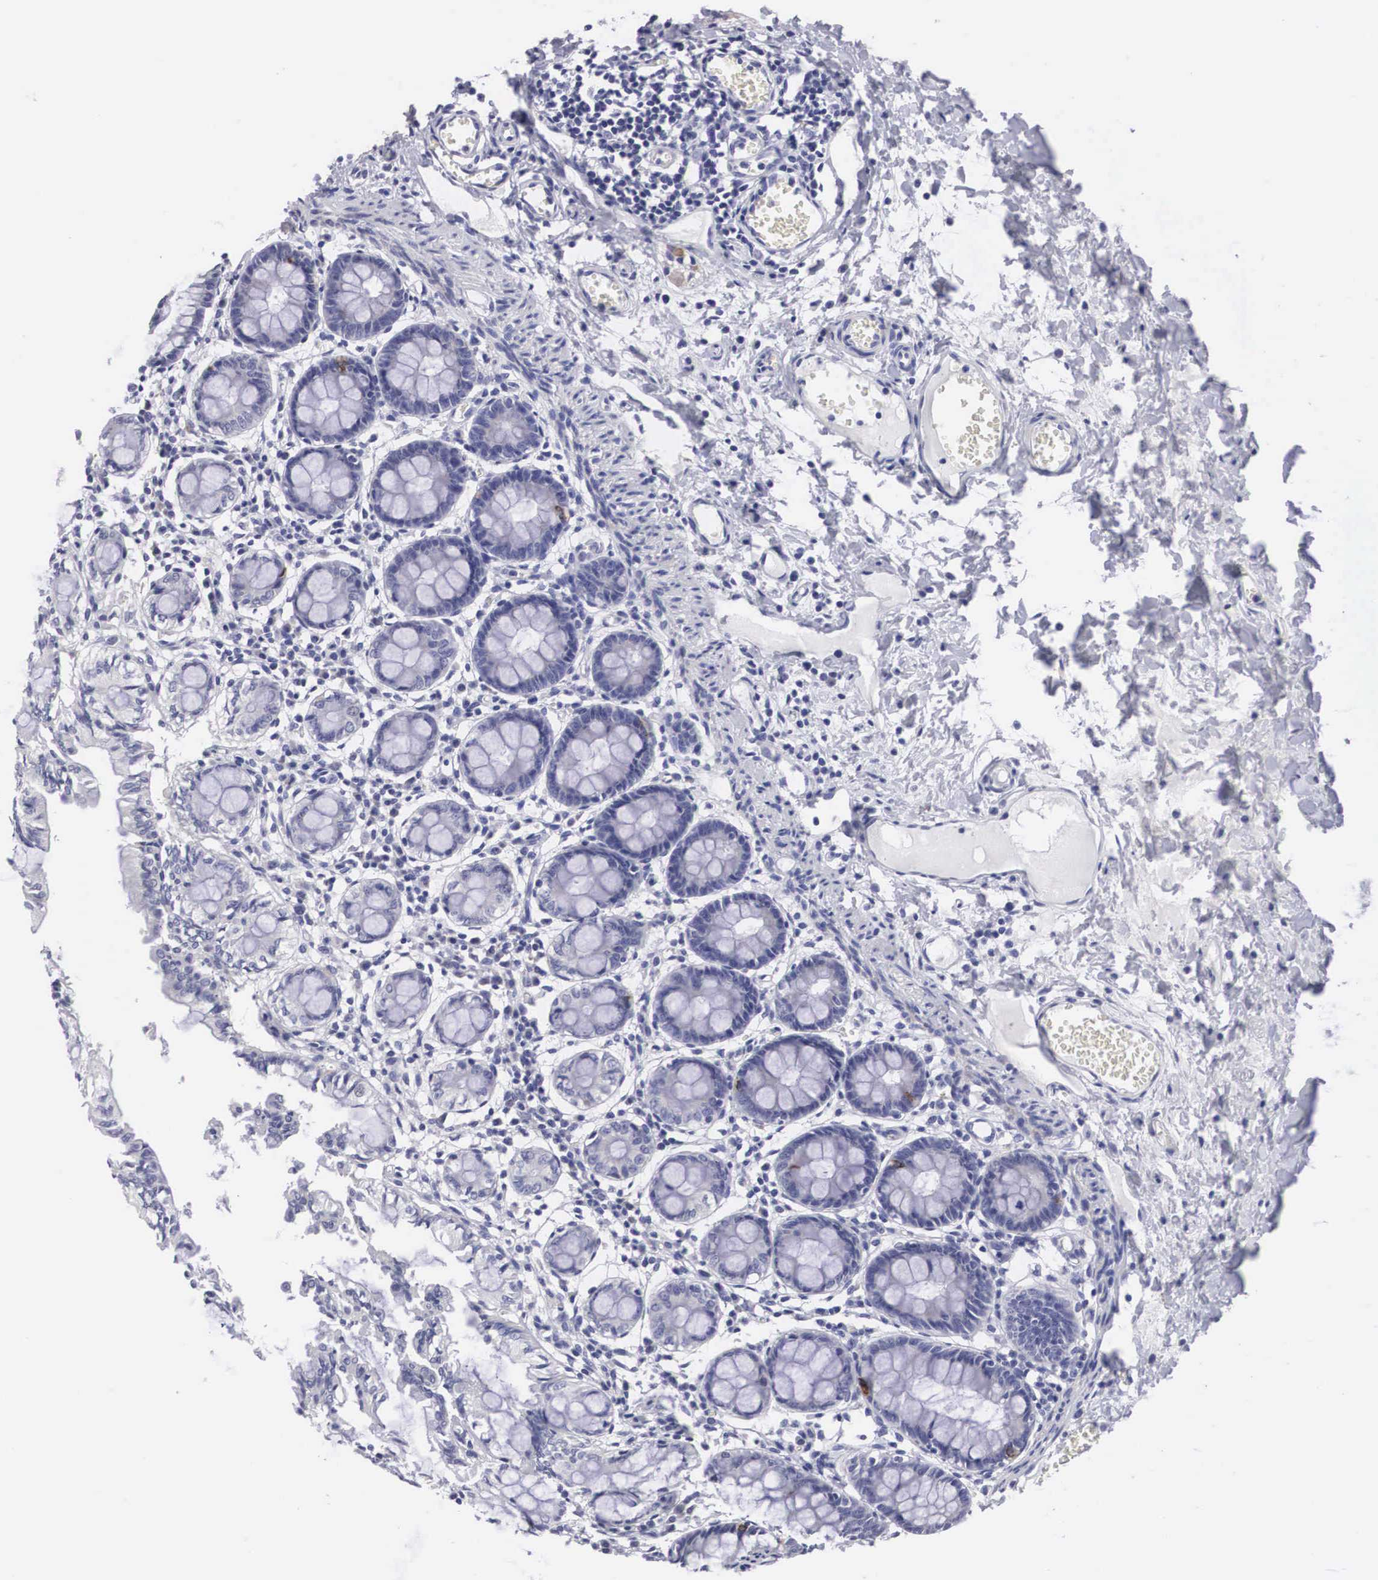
{"staining": {"intensity": "negative", "quantity": "none", "location": "none"}, "tissue": "colon", "cell_type": "Endothelial cells", "image_type": "normal", "snomed": [{"axis": "morphology", "description": "Normal tissue, NOS"}, {"axis": "topography", "description": "Colon"}], "caption": "High power microscopy image of an immunohistochemistry (IHC) micrograph of unremarkable colon, revealing no significant staining in endothelial cells.", "gene": "ARMCX3", "patient": {"sex": "male", "age": 1}}